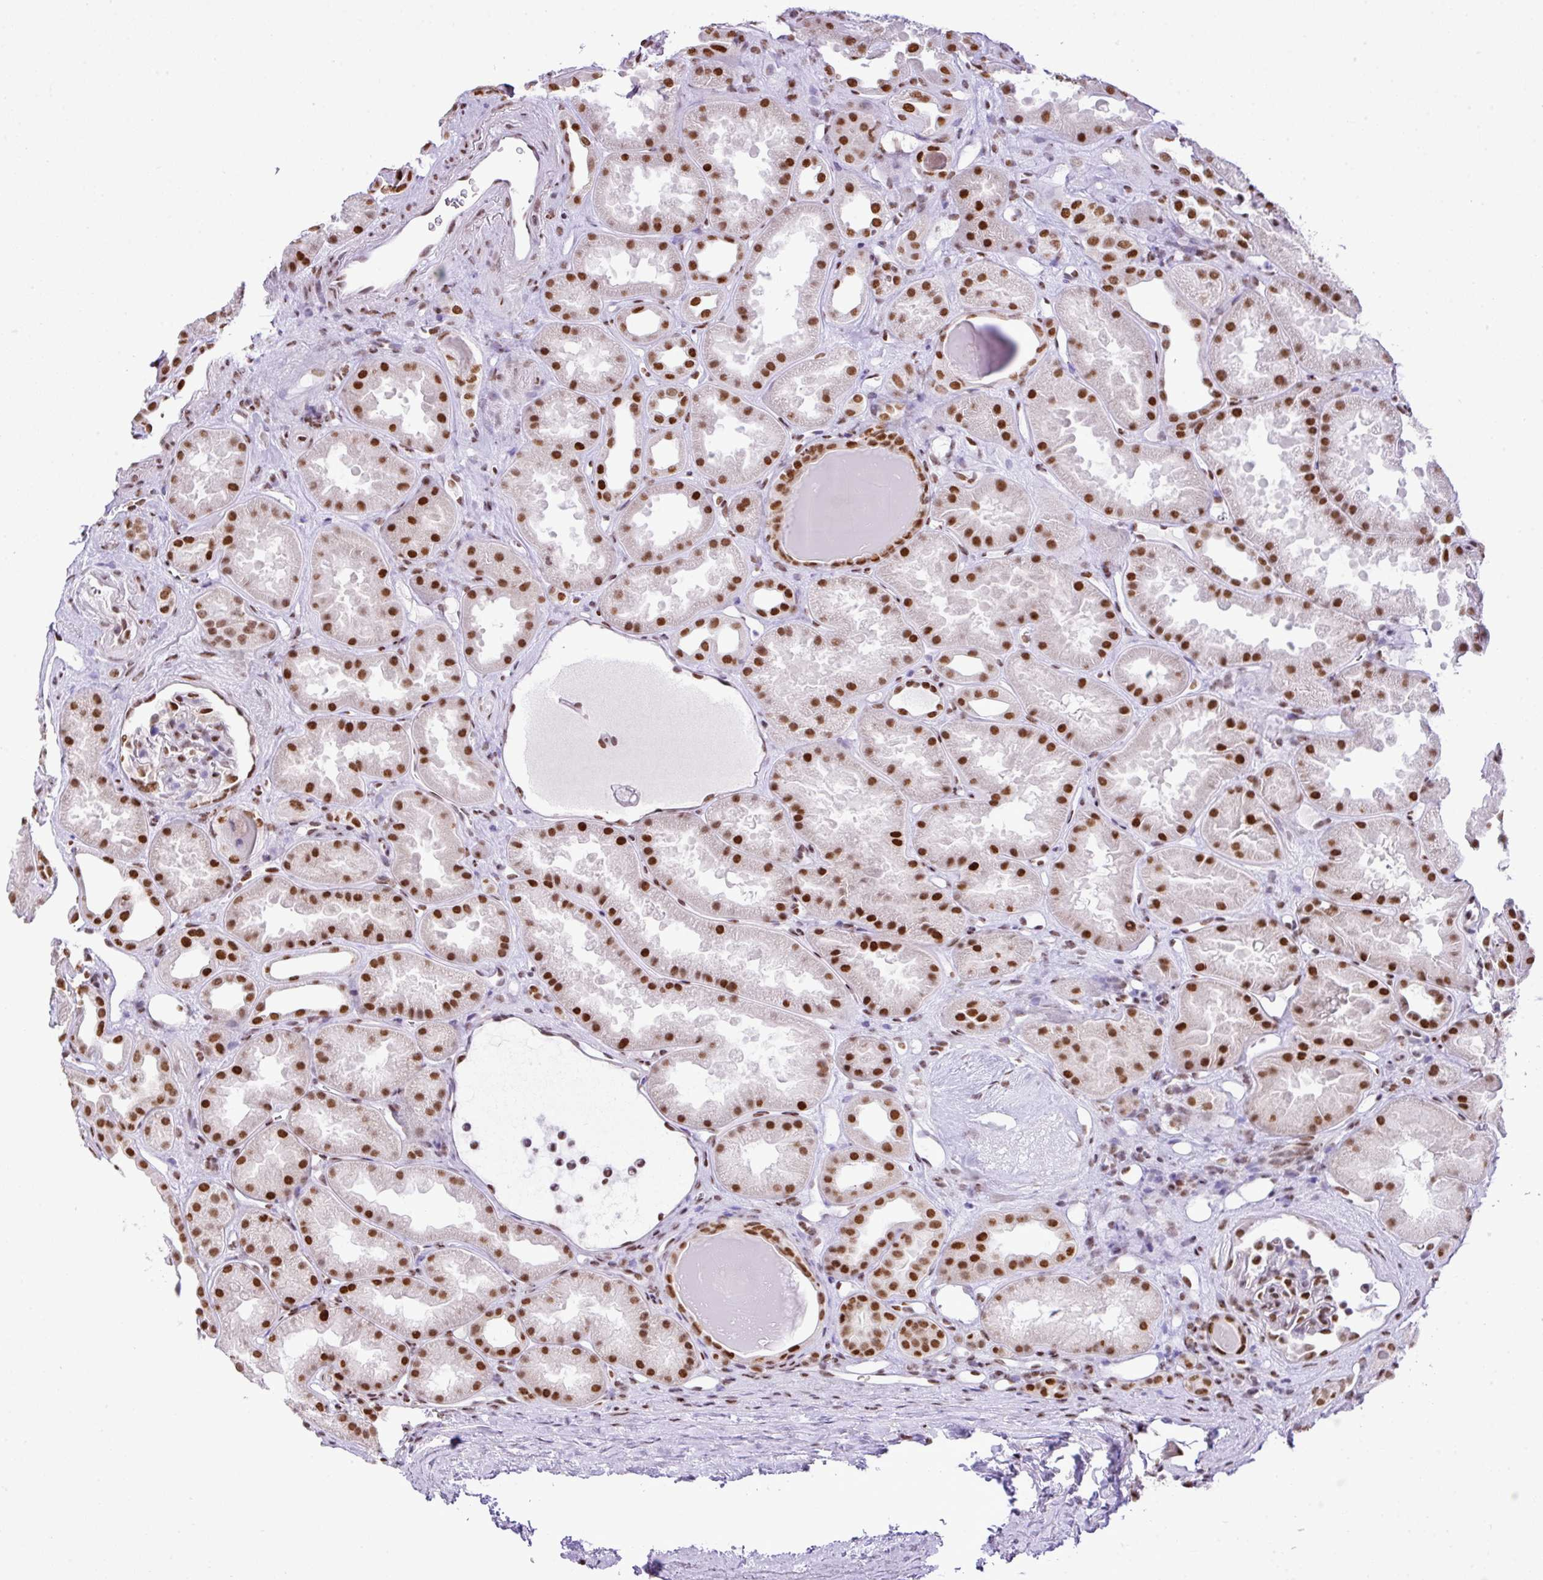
{"staining": {"intensity": "strong", "quantity": ">75%", "location": "nuclear"}, "tissue": "kidney", "cell_type": "Cells in glomeruli", "image_type": "normal", "snomed": [{"axis": "morphology", "description": "Normal tissue, NOS"}, {"axis": "topography", "description": "Kidney"}], "caption": "Immunohistochemical staining of normal human kidney exhibits >75% levels of strong nuclear protein staining in approximately >75% of cells in glomeruli. The protein is shown in brown color, while the nuclei are stained blue.", "gene": "RARG", "patient": {"sex": "male", "age": 61}}